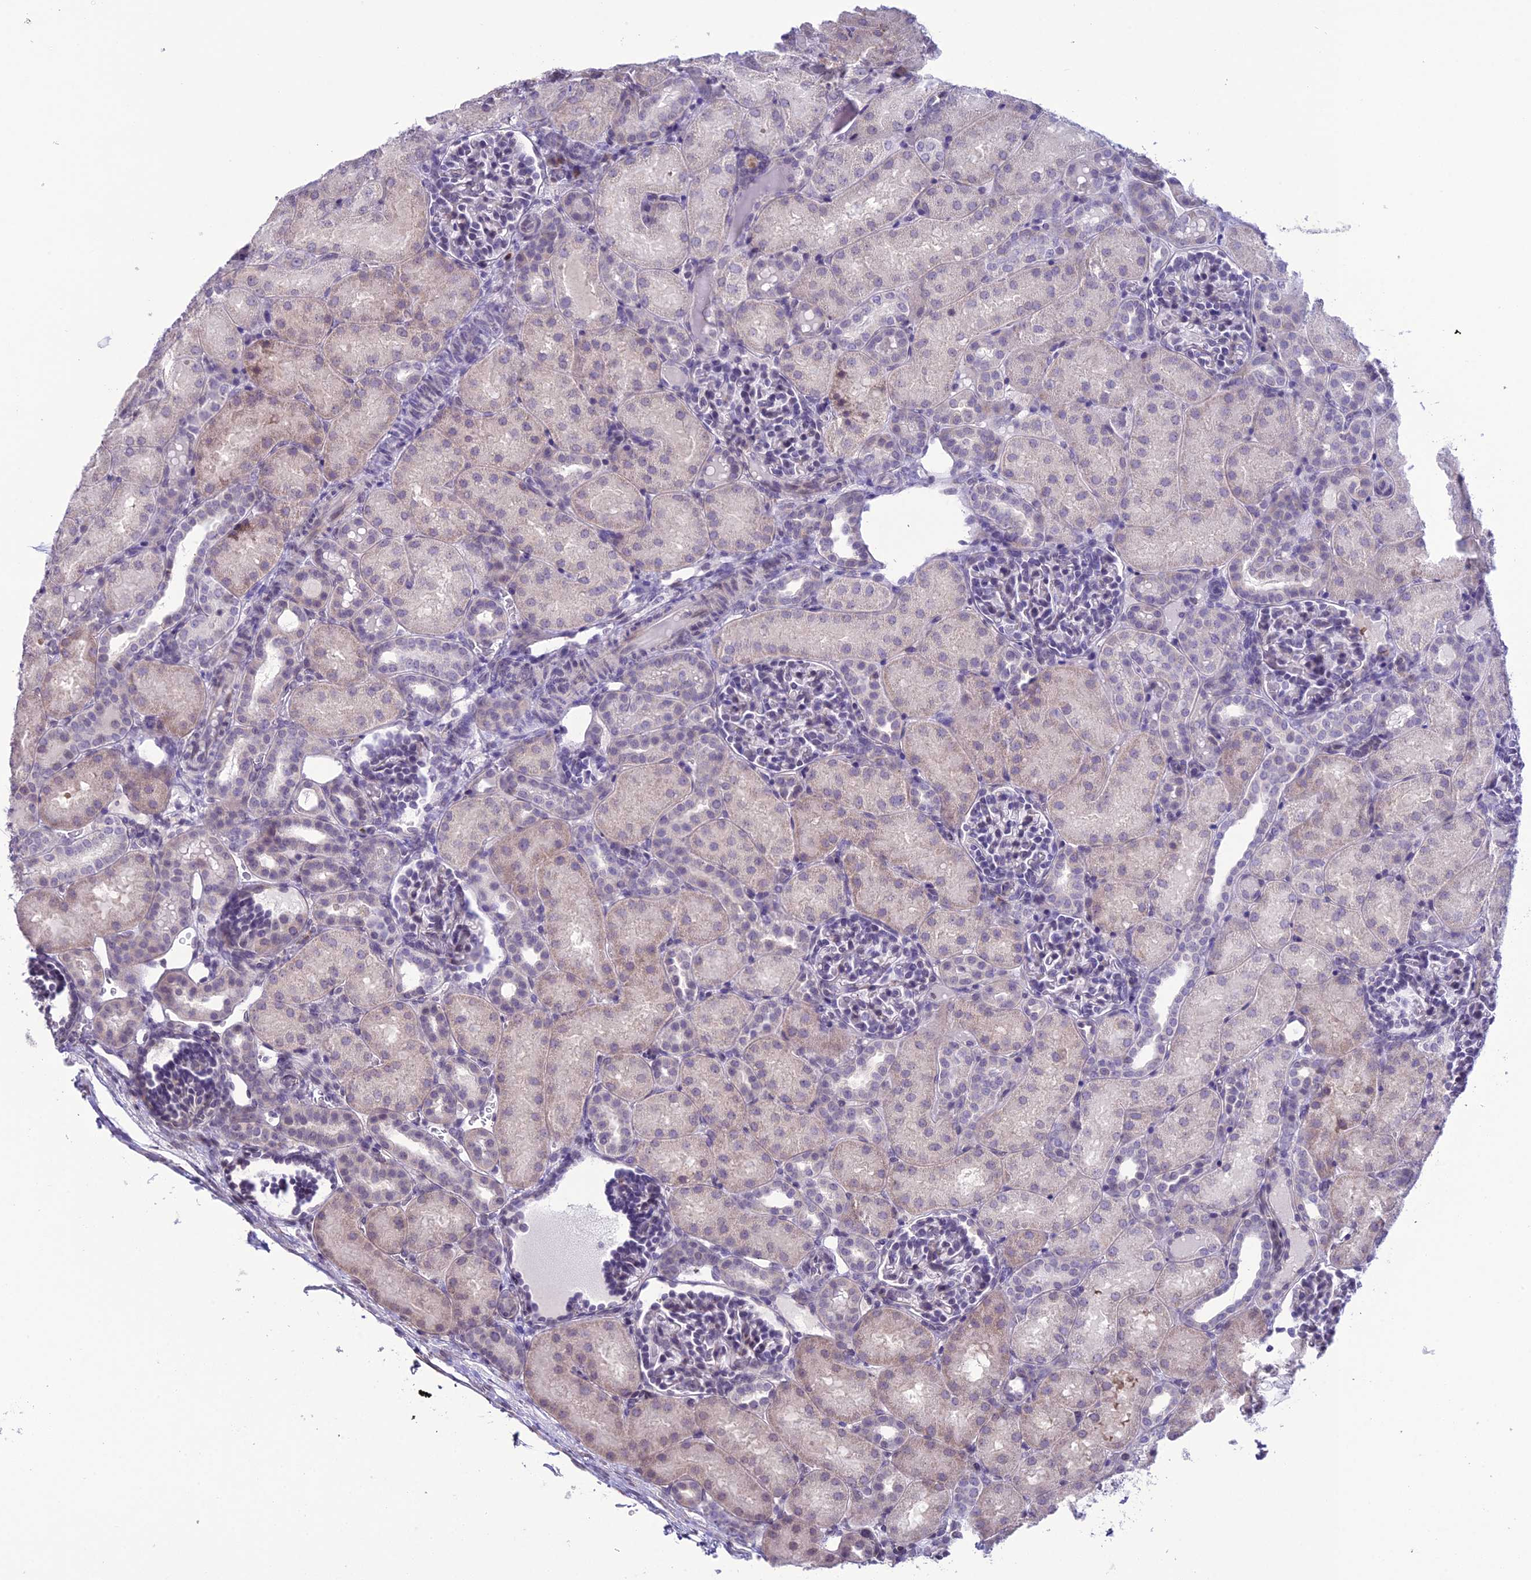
{"staining": {"intensity": "negative", "quantity": "none", "location": "none"}, "tissue": "kidney", "cell_type": "Cells in glomeruli", "image_type": "normal", "snomed": [{"axis": "morphology", "description": "Normal tissue, NOS"}, {"axis": "topography", "description": "Kidney"}], "caption": "IHC photomicrograph of normal kidney: human kidney stained with DAB displays no significant protein expression in cells in glomeruli. (Immunohistochemistry, brightfield microscopy, high magnification).", "gene": "RPS26", "patient": {"sex": "male", "age": 1}}